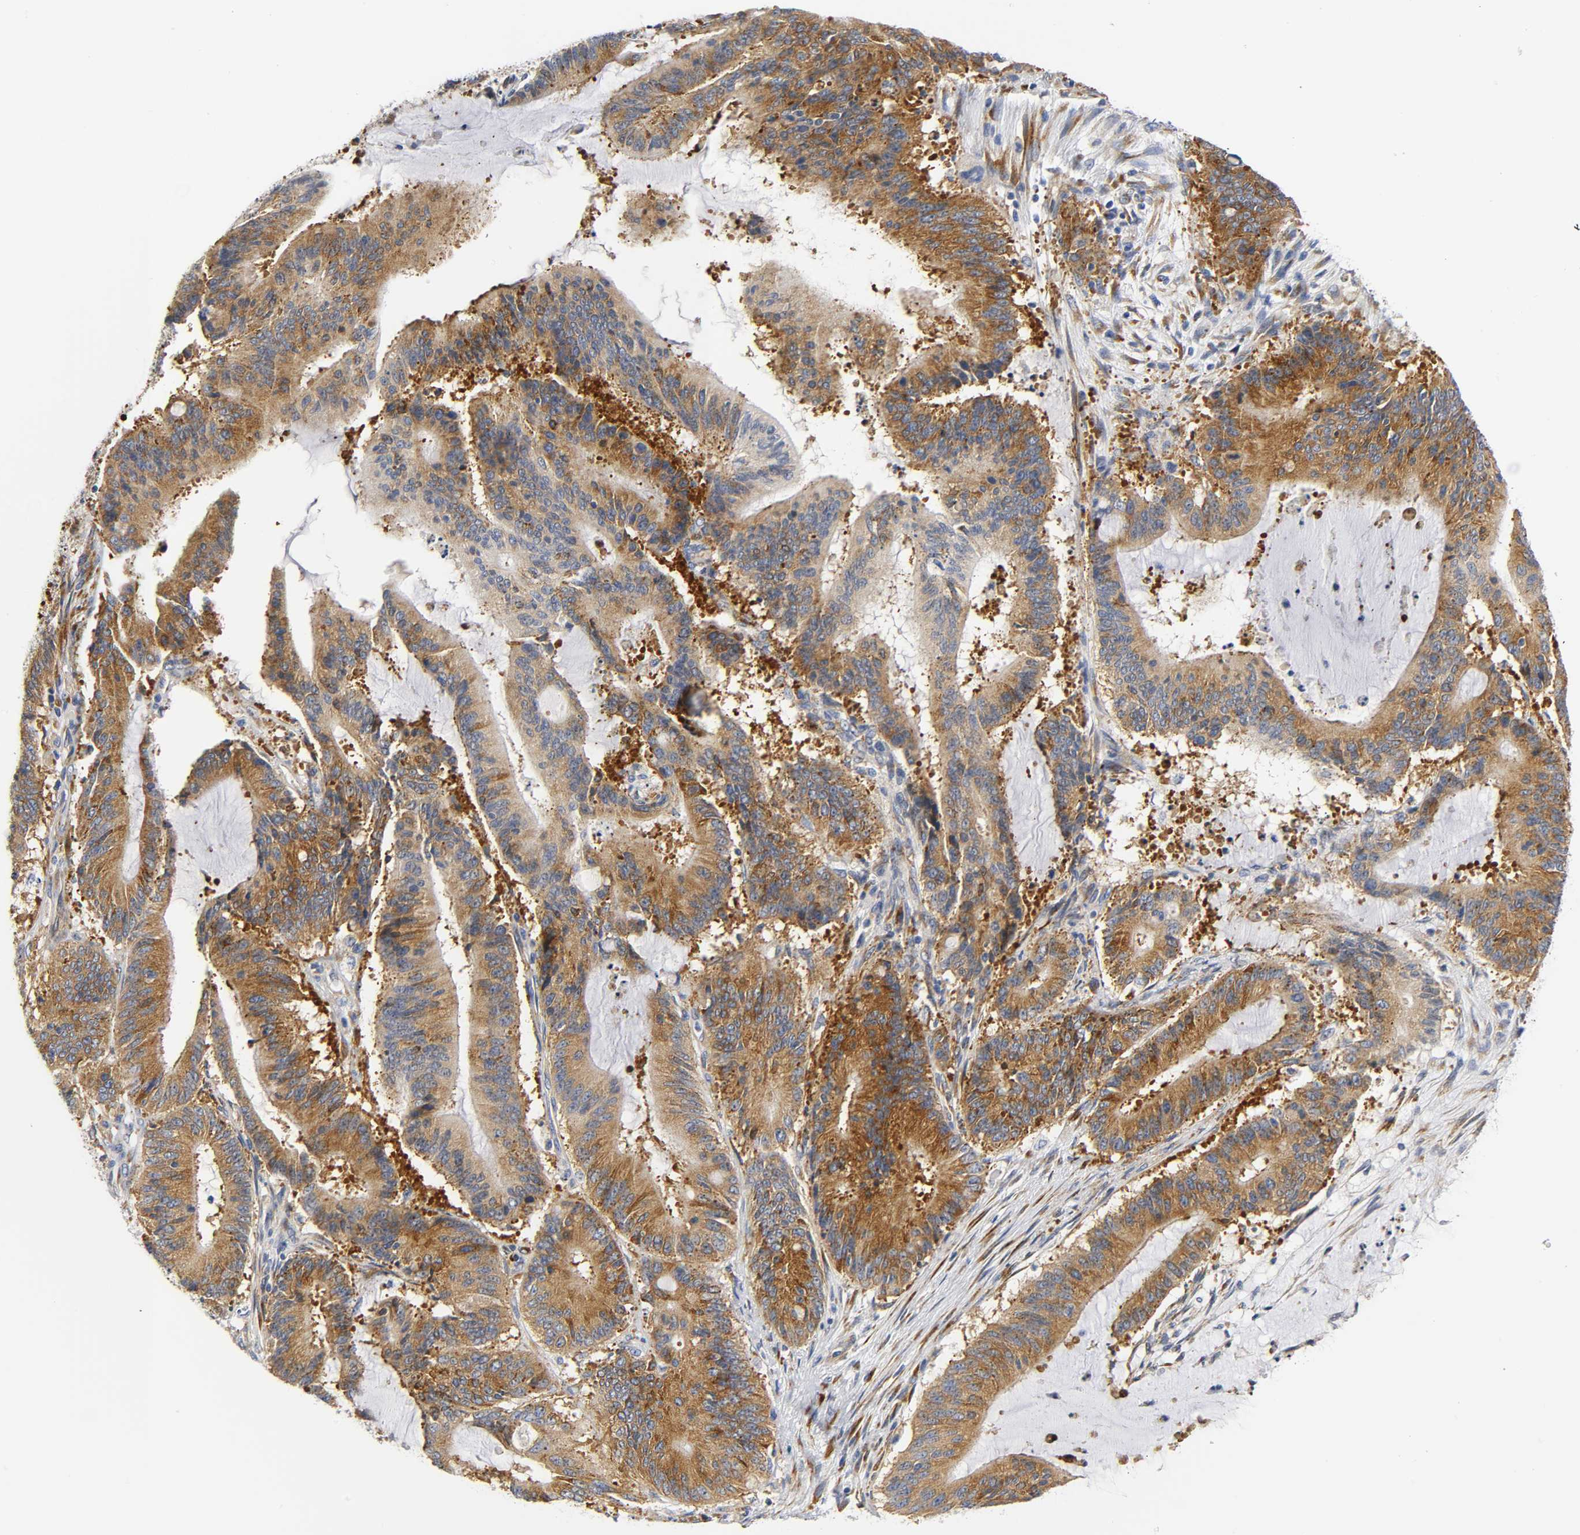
{"staining": {"intensity": "strong", "quantity": ">75%", "location": "cytoplasmic/membranous"}, "tissue": "liver cancer", "cell_type": "Tumor cells", "image_type": "cancer", "snomed": [{"axis": "morphology", "description": "Cholangiocarcinoma"}, {"axis": "topography", "description": "Liver"}], "caption": "Approximately >75% of tumor cells in liver cholangiocarcinoma show strong cytoplasmic/membranous protein staining as visualized by brown immunohistochemical staining.", "gene": "REL", "patient": {"sex": "female", "age": 73}}